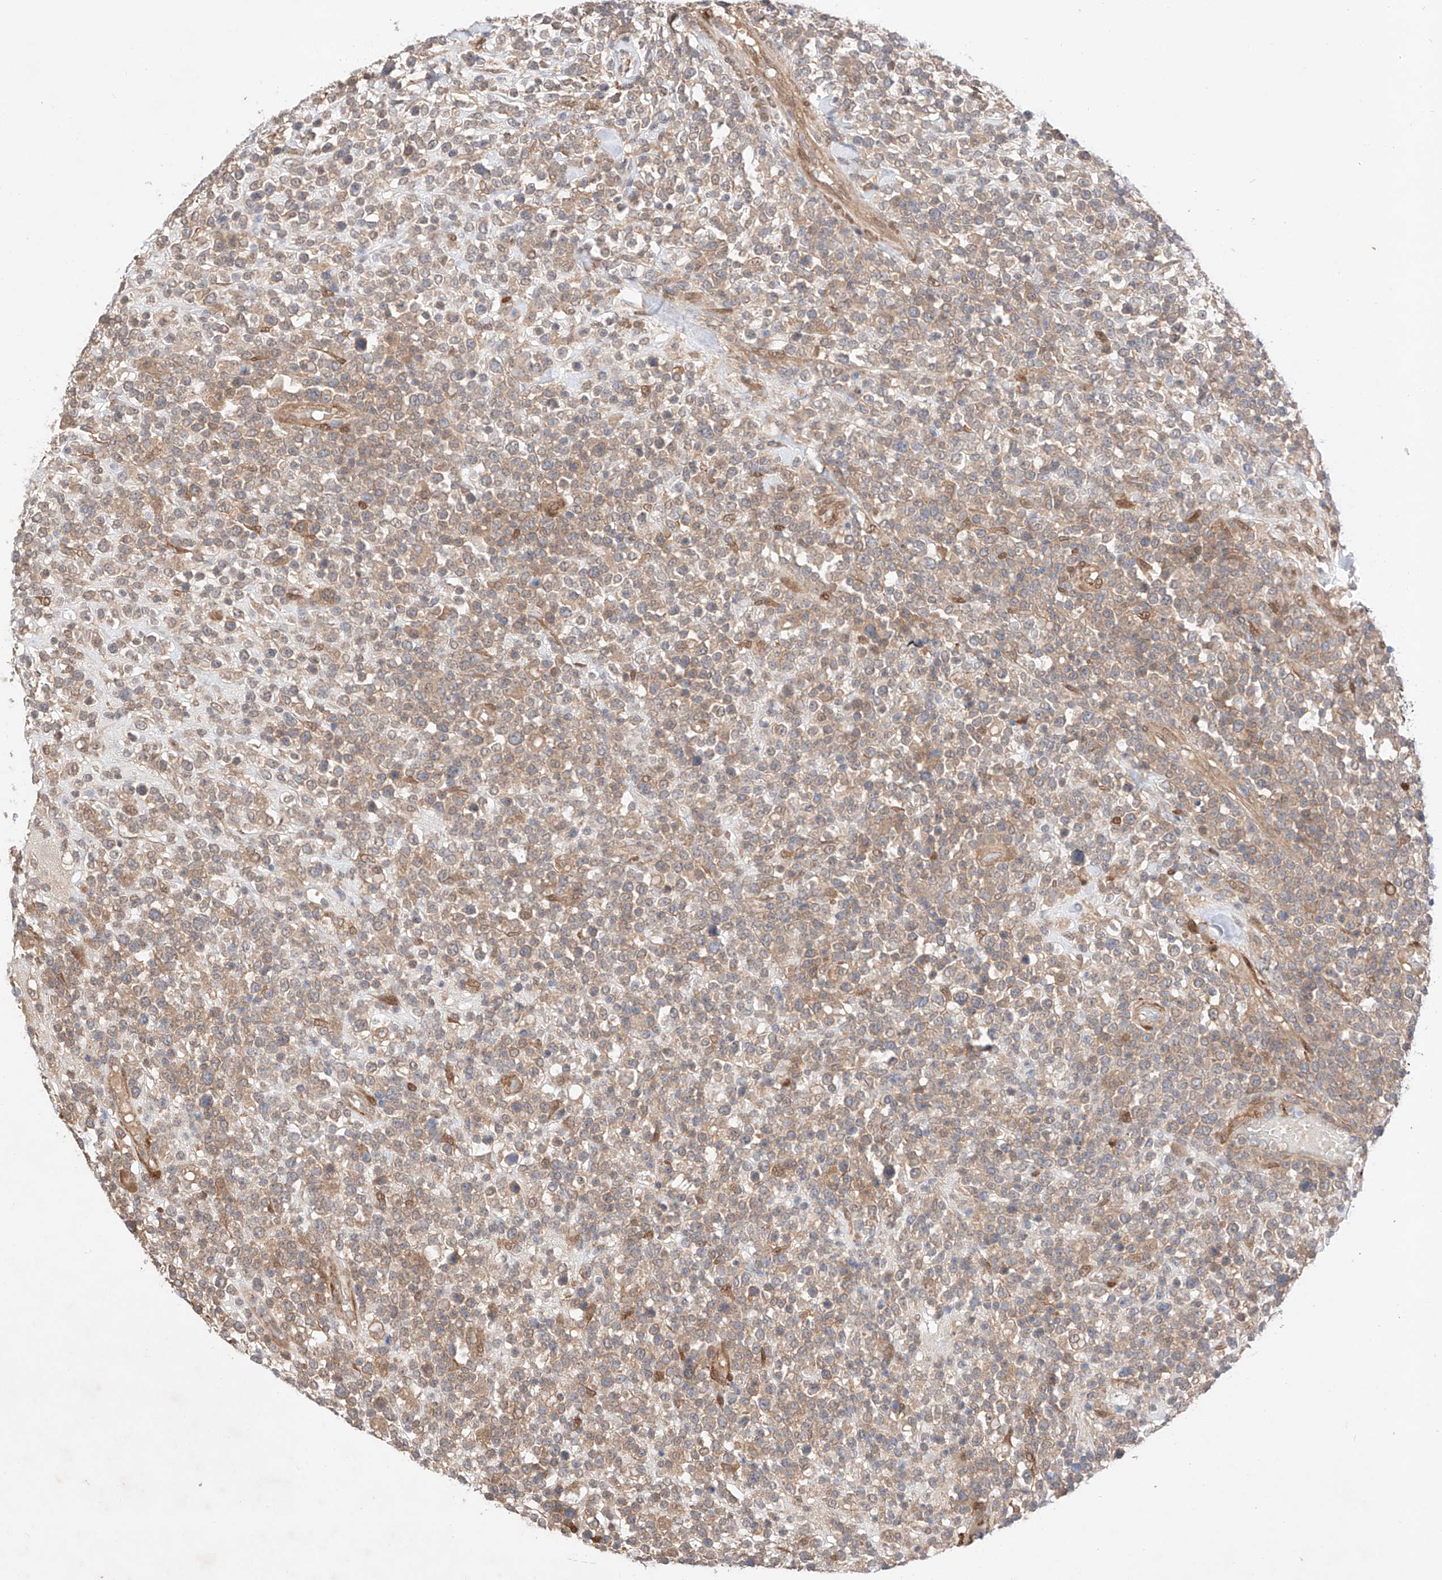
{"staining": {"intensity": "weak", "quantity": "25%-75%", "location": "cytoplasmic/membranous"}, "tissue": "lymphoma", "cell_type": "Tumor cells", "image_type": "cancer", "snomed": [{"axis": "morphology", "description": "Malignant lymphoma, non-Hodgkin's type, High grade"}, {"axis": "topography", "description": "Colon"}], "caption": "Lymphoma stained for a protein displays weak cytoplasmic/membranous positivity in tumor cells.", "gene": "ZNF124", "patient": {"sex": "female", "age": 53}}